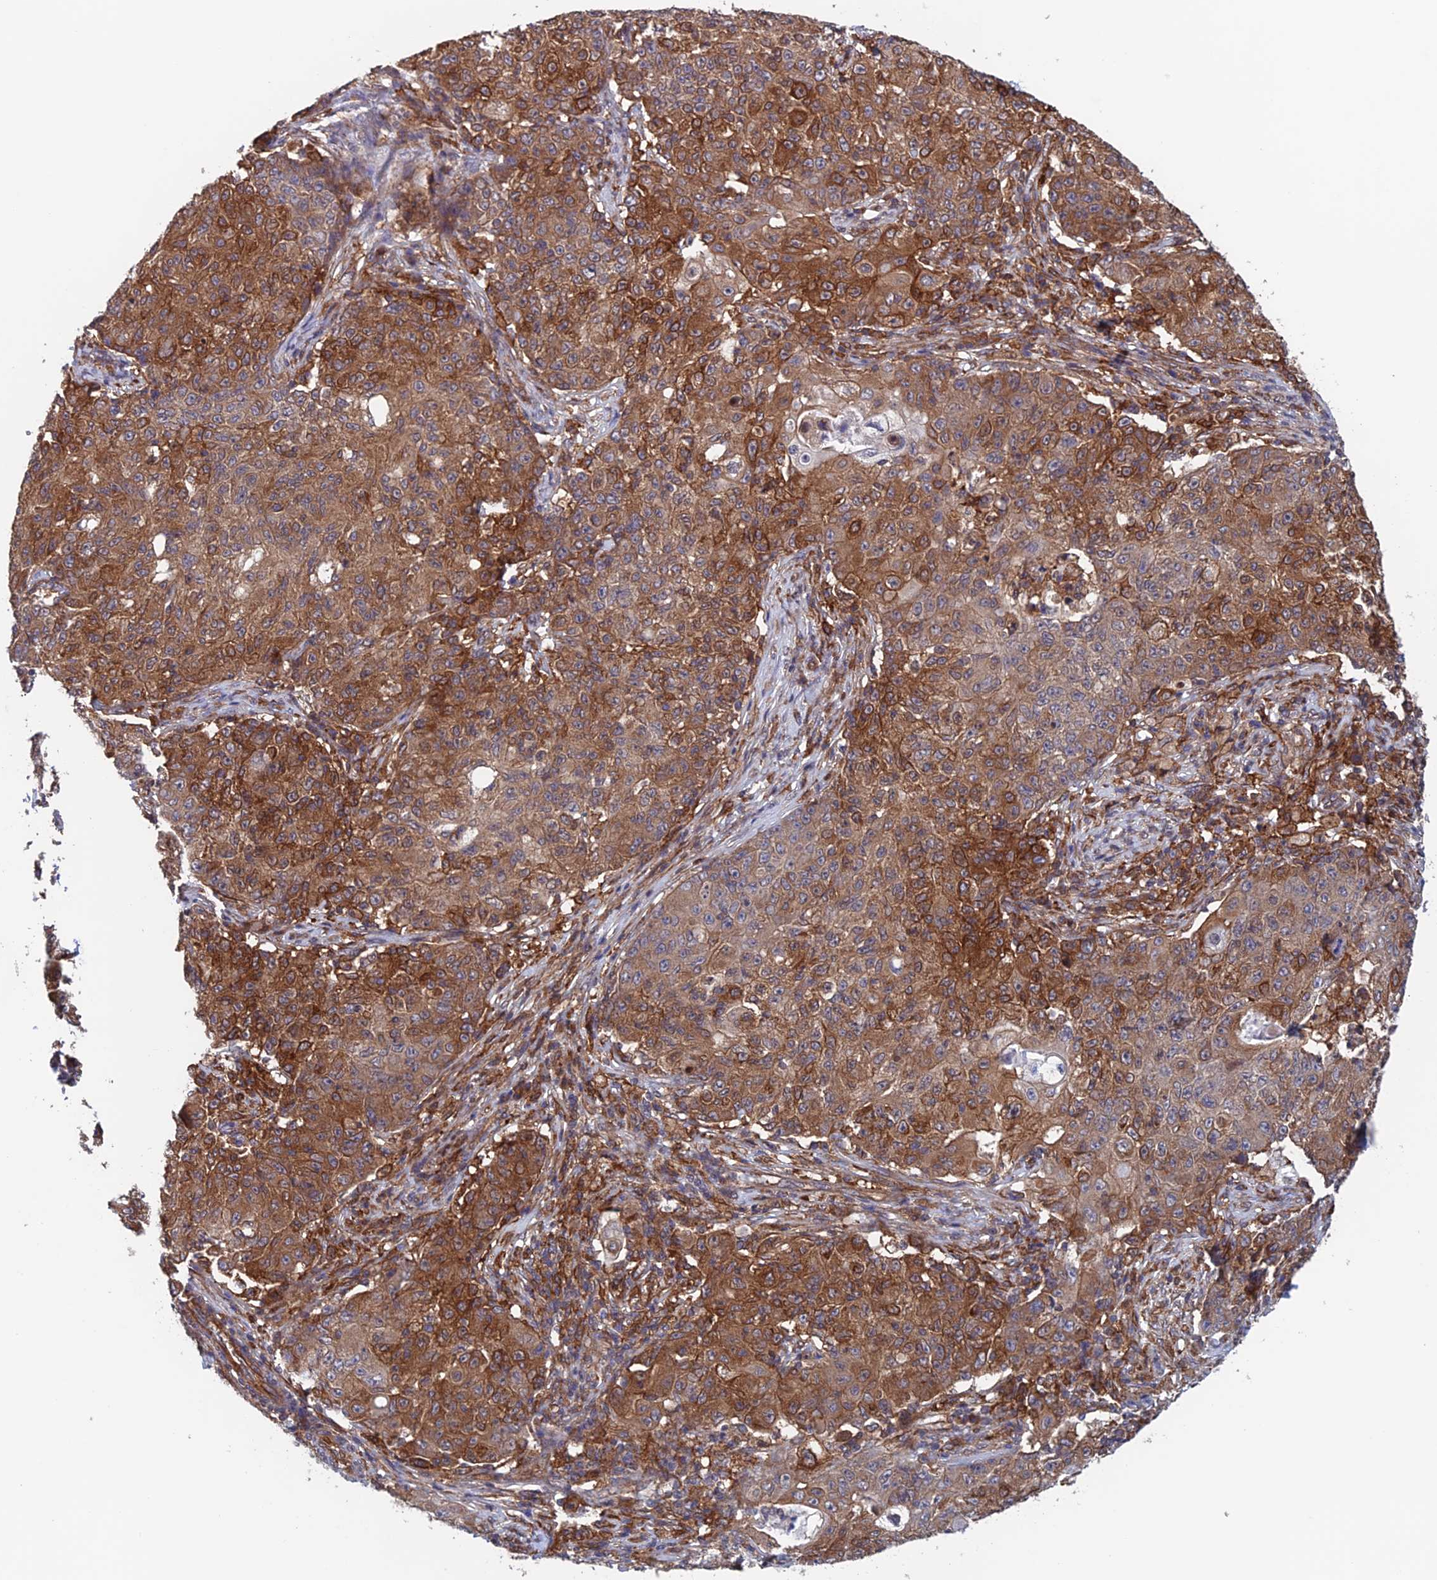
{"staining": {"intensity": "moderate", "quantity": ">75%", "location": "cytoplasmic/membranous"}, "tissue": "ovarian cancer", "cell_type": "Tumor cells", "image_type": "cancer", "snomed": [{"axis": "morphology", "description": "Carcinoma, endometroid"}, {"axis": "topography", "description": "Ovary"}], "caption": "This image exhibits endometroid carcinoma (ovarian) stained with immunohistochemistry to label a protein in brown. The cytoplasmic/membranous of tumor cells show moderate positivity for the protein. Nuclei are counter-stained blue.", "gene": "NUDT16L1", "patient": {"sex": "female", "age": 42}}